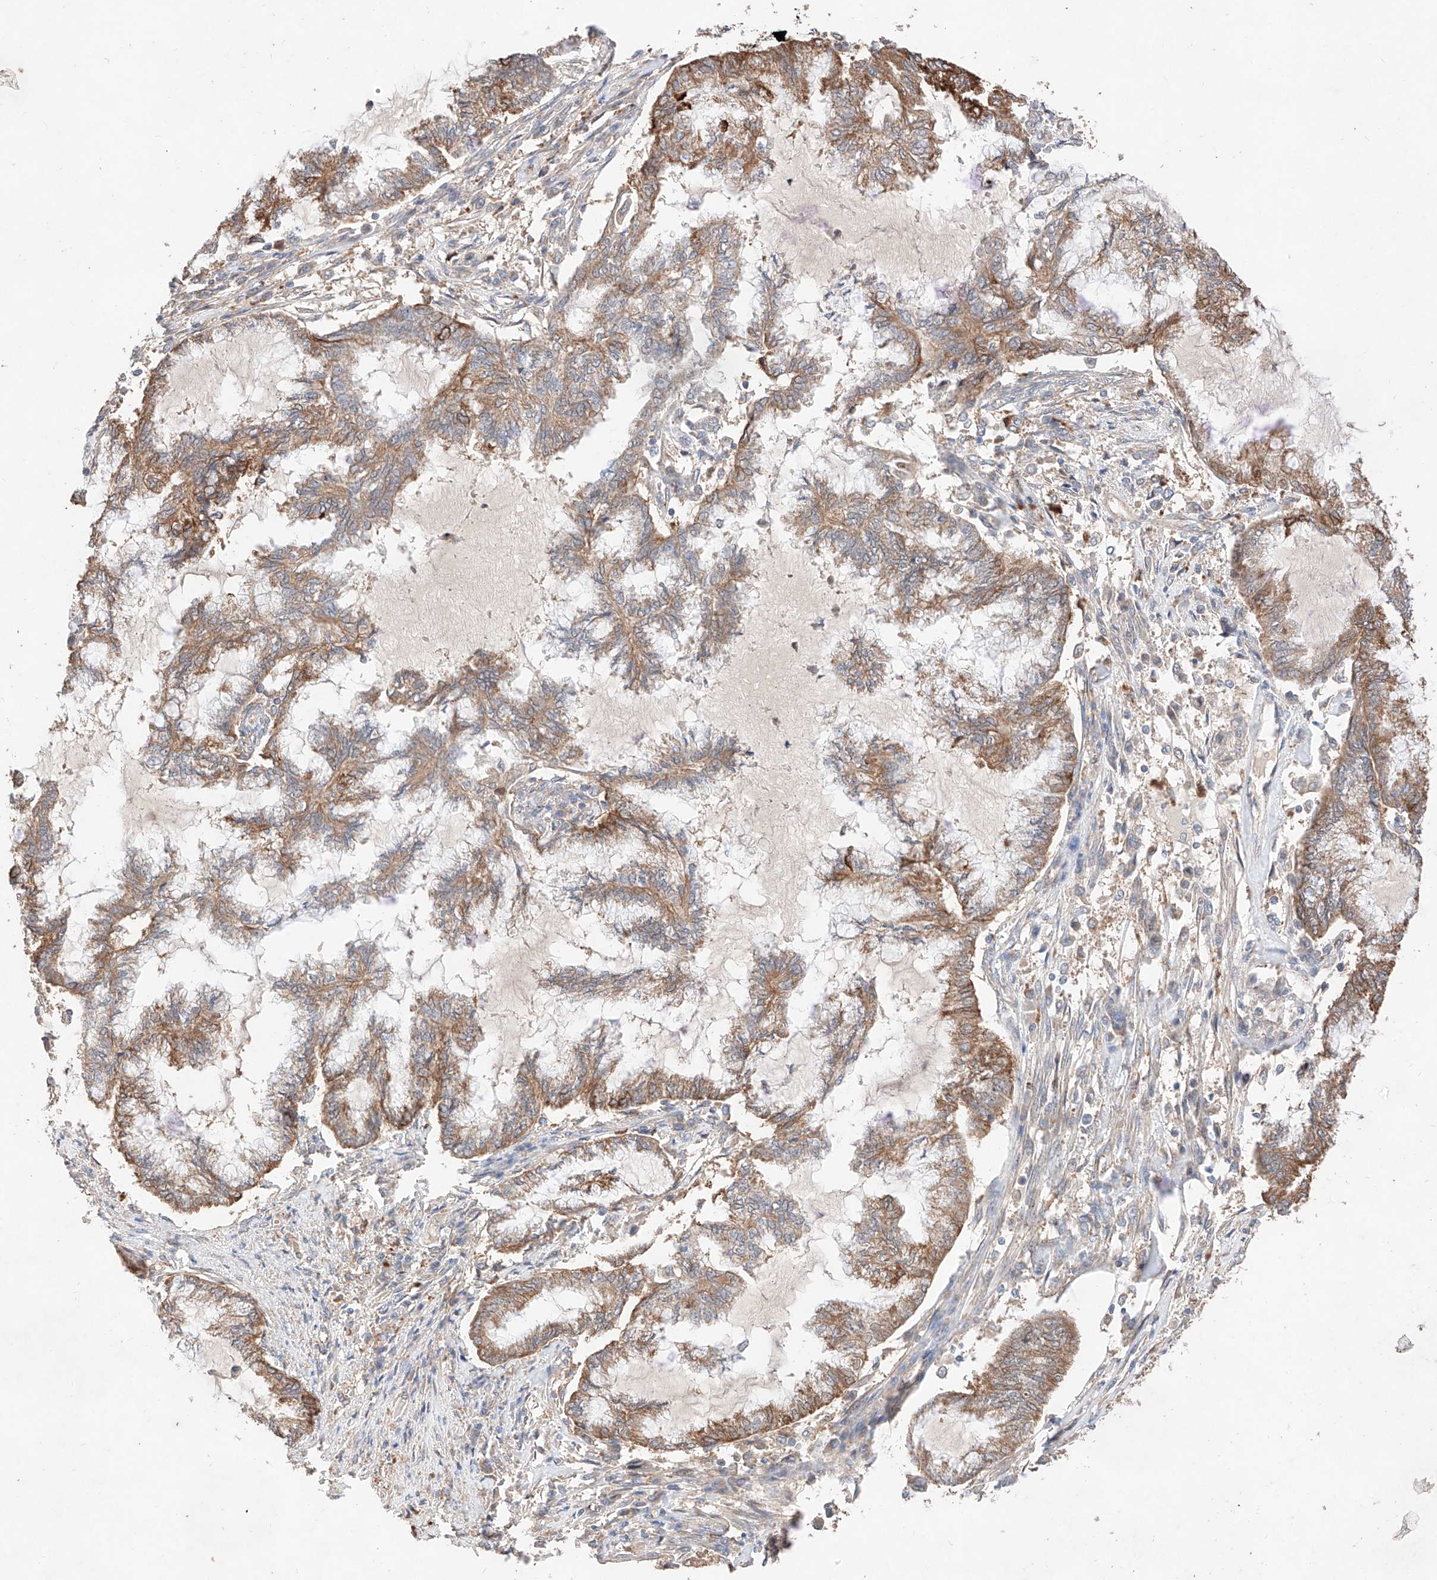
{"staining": {"intensity": "moderate", "quantity": ">75%", "location": "cytoplasmic/membranous"}, "tissue": "endometrial cancer", "cell_type": "Tumor cells", "image_type": "cancer", "snomed": [{"axis": "morphology", "description": "Adenocarcinoma, NOS"}, {"axis": "topography", "description": "Endometrium"}], "caption": "Protein expression analysis of adenocarcinoma (endometrial) exhibits moderate cytoplasmic/membranous positivity in about >75% of tumor cells.", "gene": "C6orf62", "patient": {"sex": "female", "age": 86}}